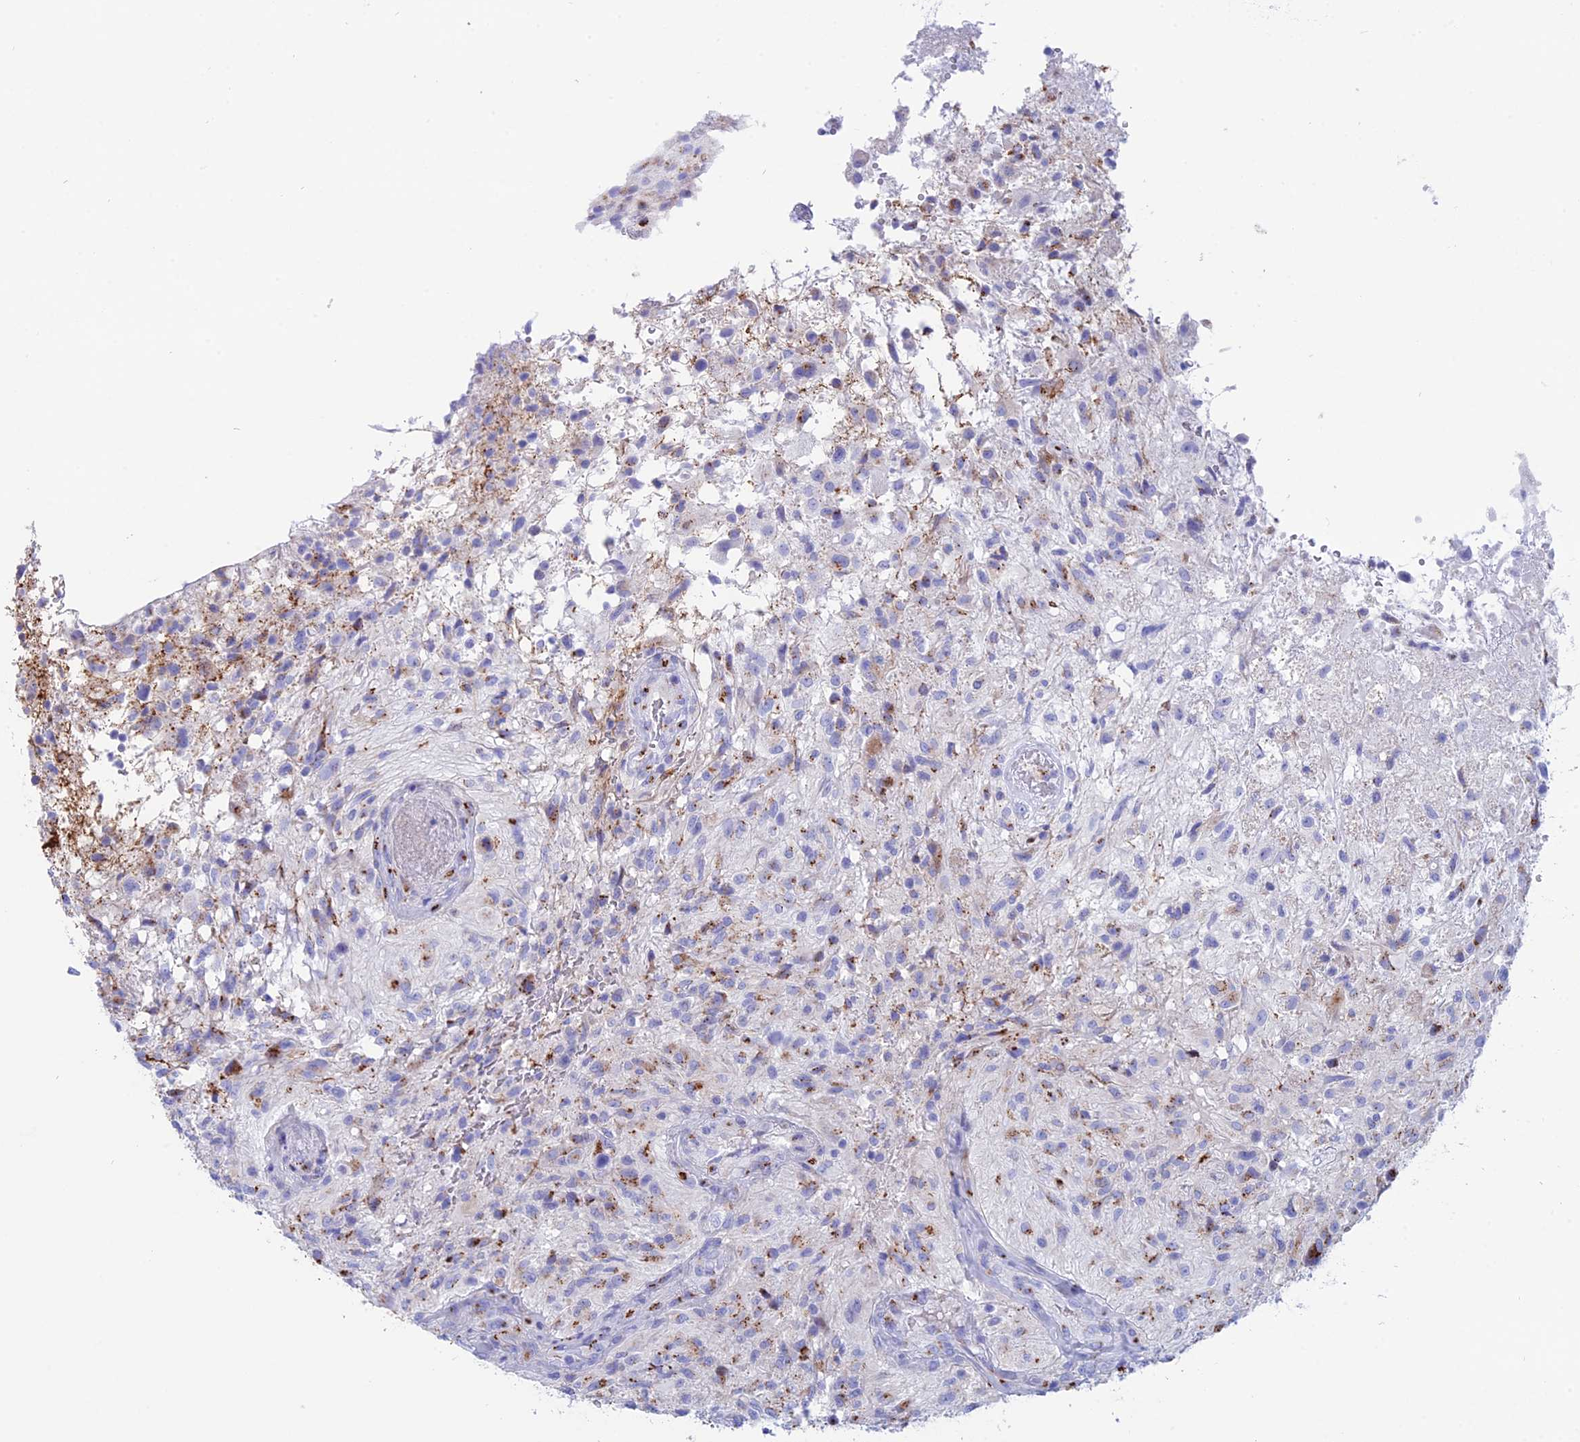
{"staining": {"intensity": "weak", "quantity": "<25%", "location": "cytoplasmic/membranous"}, "tissue": "glioma", "cell_type": "Tumor cells", "image_type": "cancer", "snomed": [{"axis": "morphology", "description": "Glioma, malignant, High grade"}, {"axis": "topography", "description": "Brain"}], "caption": "The immunohistochemistry (IHC) micrograph has no significant staining in tumor cells of glioma tissue.", "gene": "ERICH4", "patient": {"sex": "male", "age": 56}}